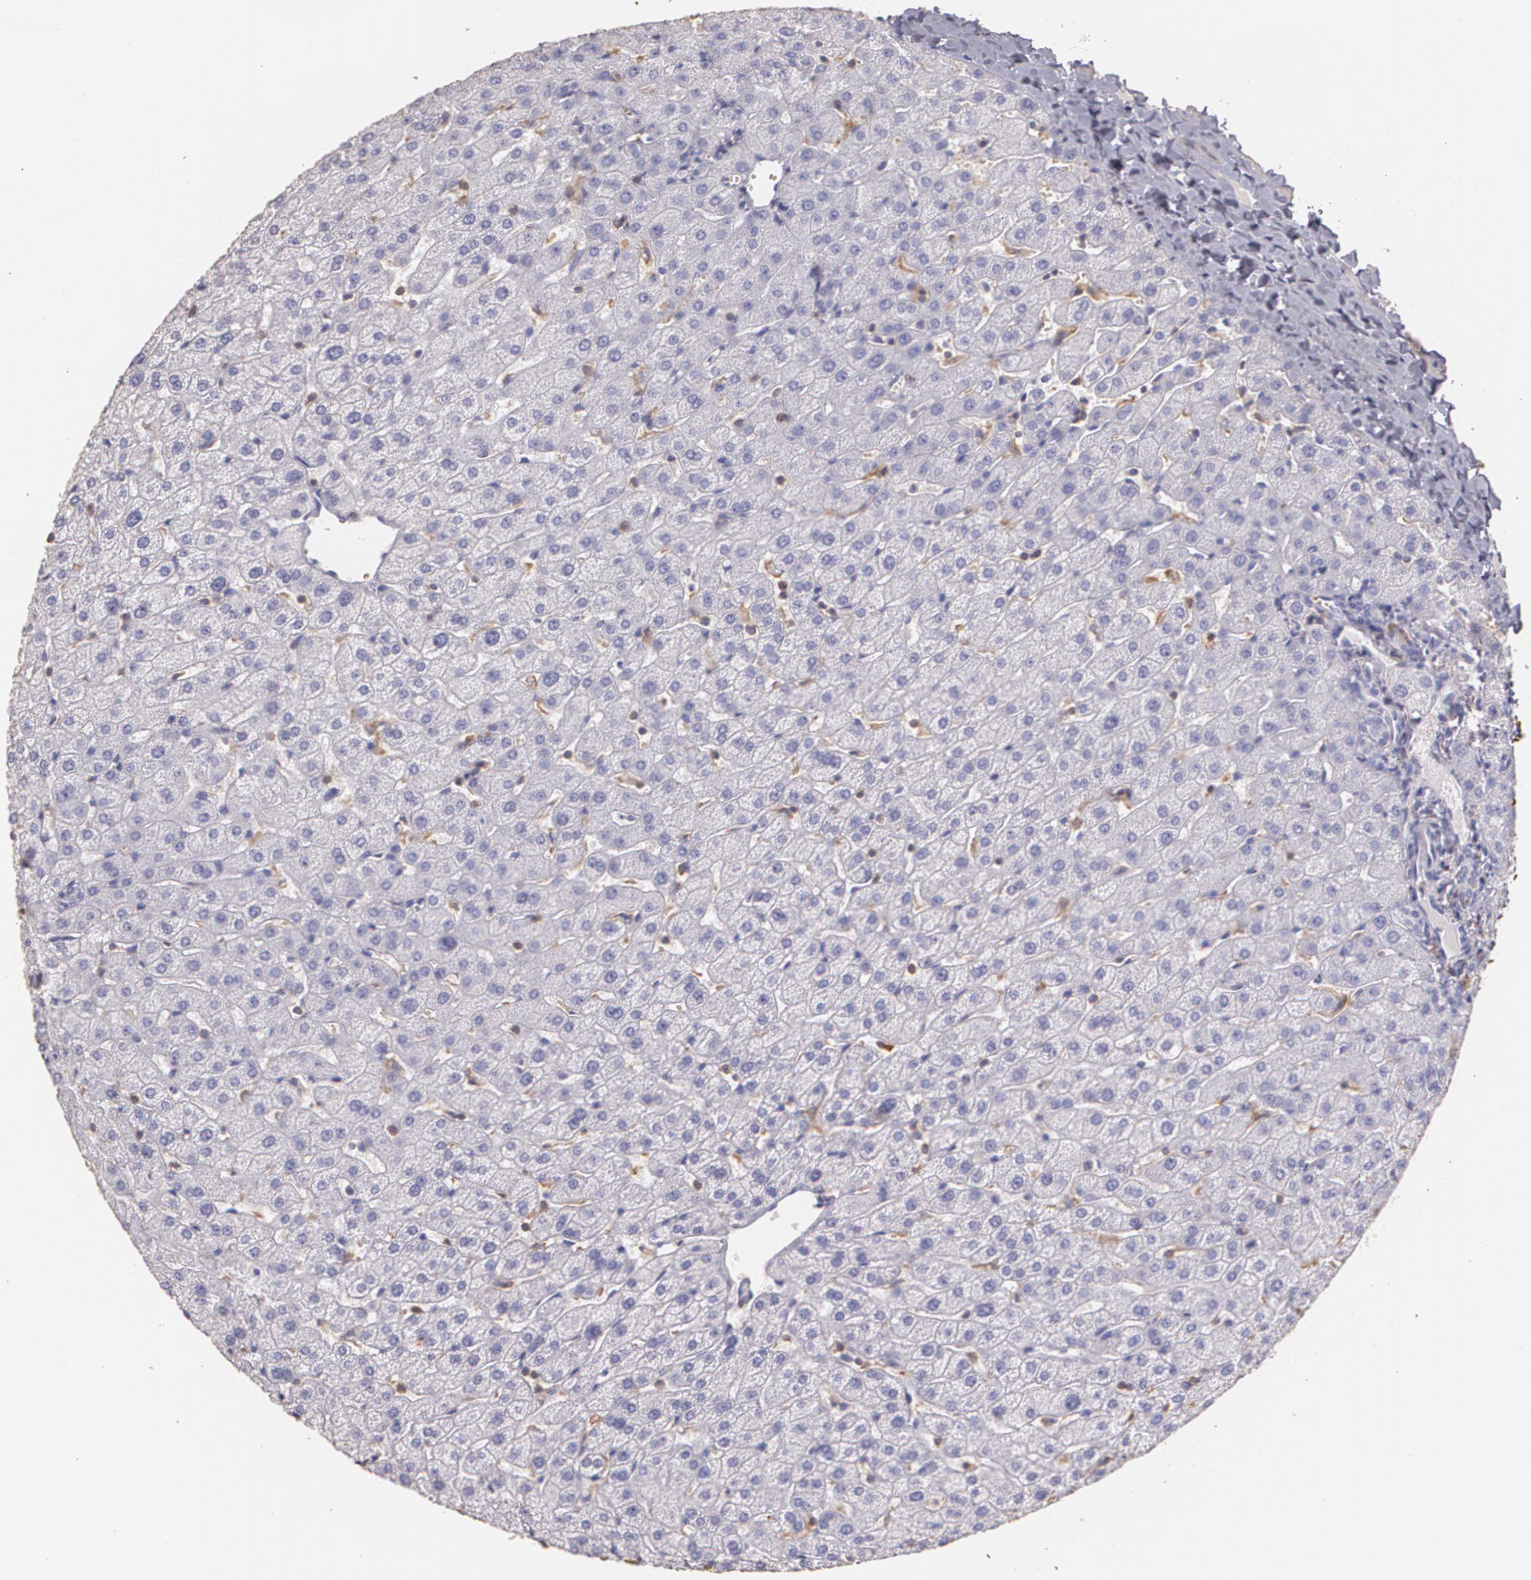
{"staining": {"intensity": "negative", "quantity": "none", "location": "none"}, "tissue": "liver", "cell_type": "Cholangiocytes", "image_type": "normal", "snomed": [{"axis": "morphology", "description": "Normal tissue, NOS"}, {"axis": "morphology", "description": "Fibrosis, NOS"}, {"axis": "topography", "description": "Liver"}], "caption": "DAB (3,3'-diaminobenzidine) immunohistochemical staining of benign liver reveals no significant positivity in cholangiocytes.", "gene": "TGFBR1", "patient": {"sex": "female", "age": 29}}